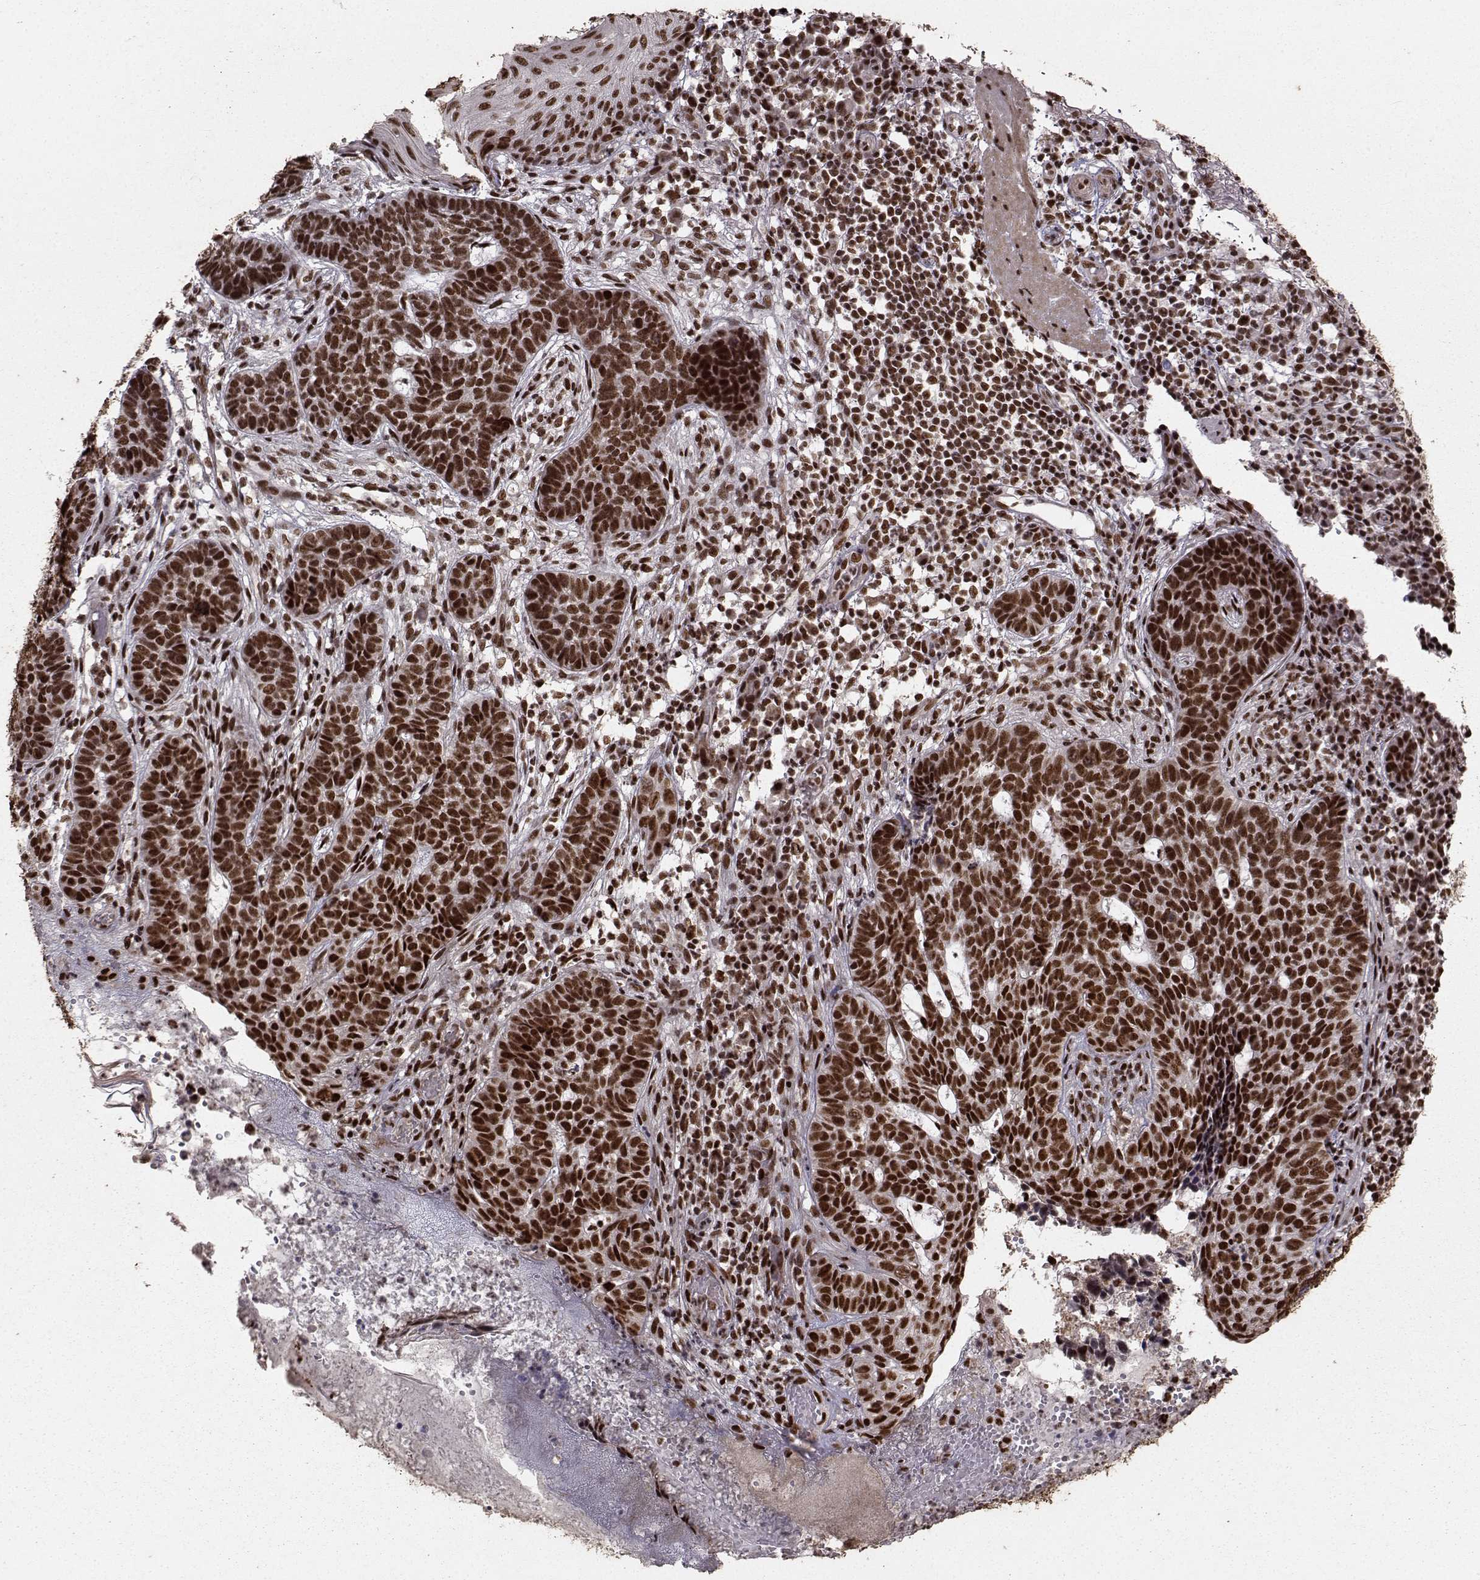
{"staining": {"intensity": "strong", "quantity": ">75%", "location": "nuclear"}, "tissue": "skin cancer", "cell_type": "Tumor cells", "image_type": "cancer", "snomed": [{"axis": "morphology", "description": "Basal cell carcinoma"}, {"axis": "topography", "description": "Skin"}], "caption": "The image displays staining of skin cancer, revealing strong nuclear protein staining (brown color) within tumor cells.", "gene": "SF1", "patient": {"sex": "female", "age": 69}}